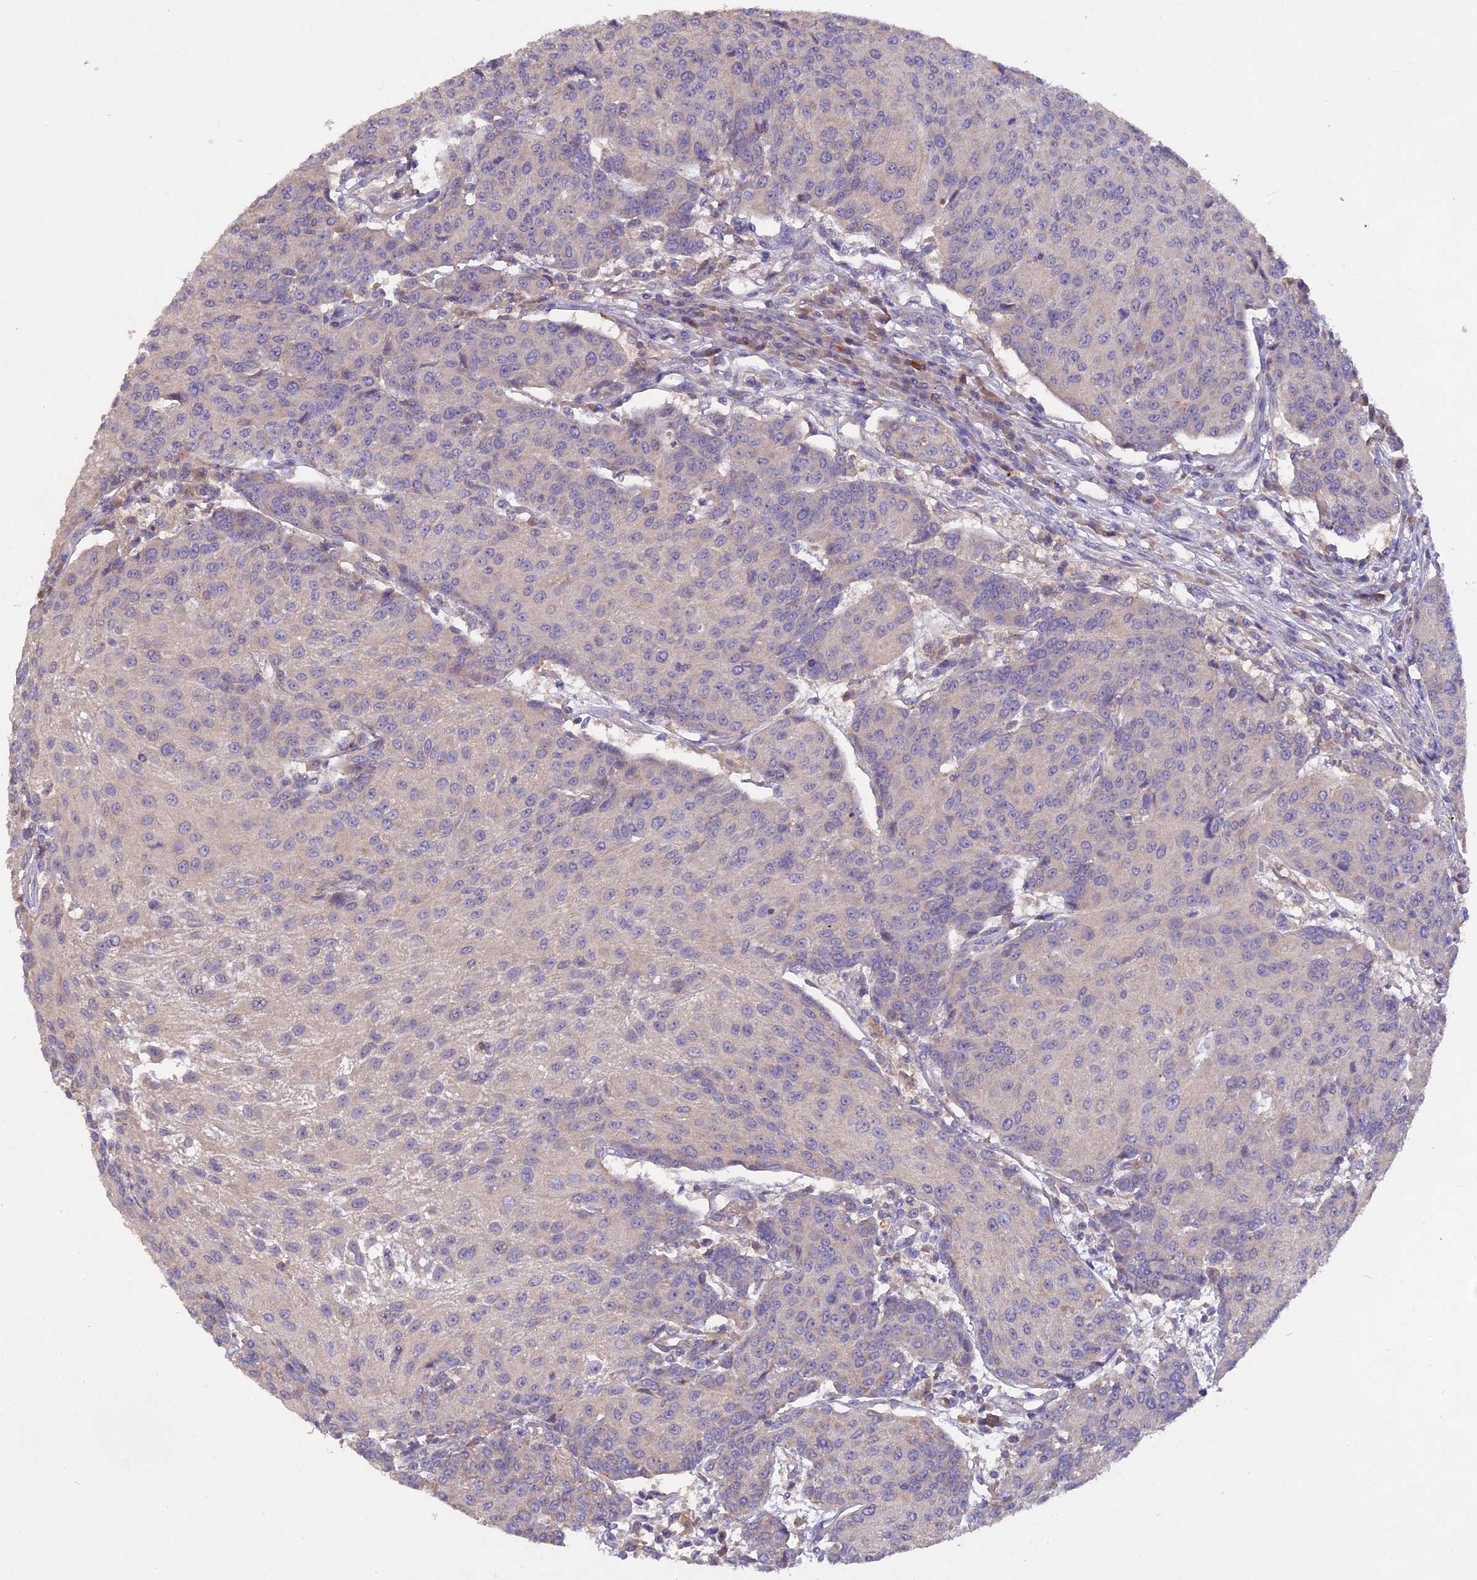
{"staining": {"intensity": "negative", "quantity": "none", "location": "none"}, "tissue": "urothelial cancer", "cell_type": "Tumor cells", "image_type": "cancer", "snomed": [{"axis": "morphology", "description": "Urothelial carcinoma, High grade"}, {"axis": "topography", "description": "Urinary bladder"}], "caption": "An immunohistochemistry (IHC) histopathology image of urothelial carcinoma (high-grade) is shown. There is no staining in tumor cells of urothelial carcinoma (high-grade).", "gene": "SLC26A4", "patient": {"sex": "female", "age": 85}}